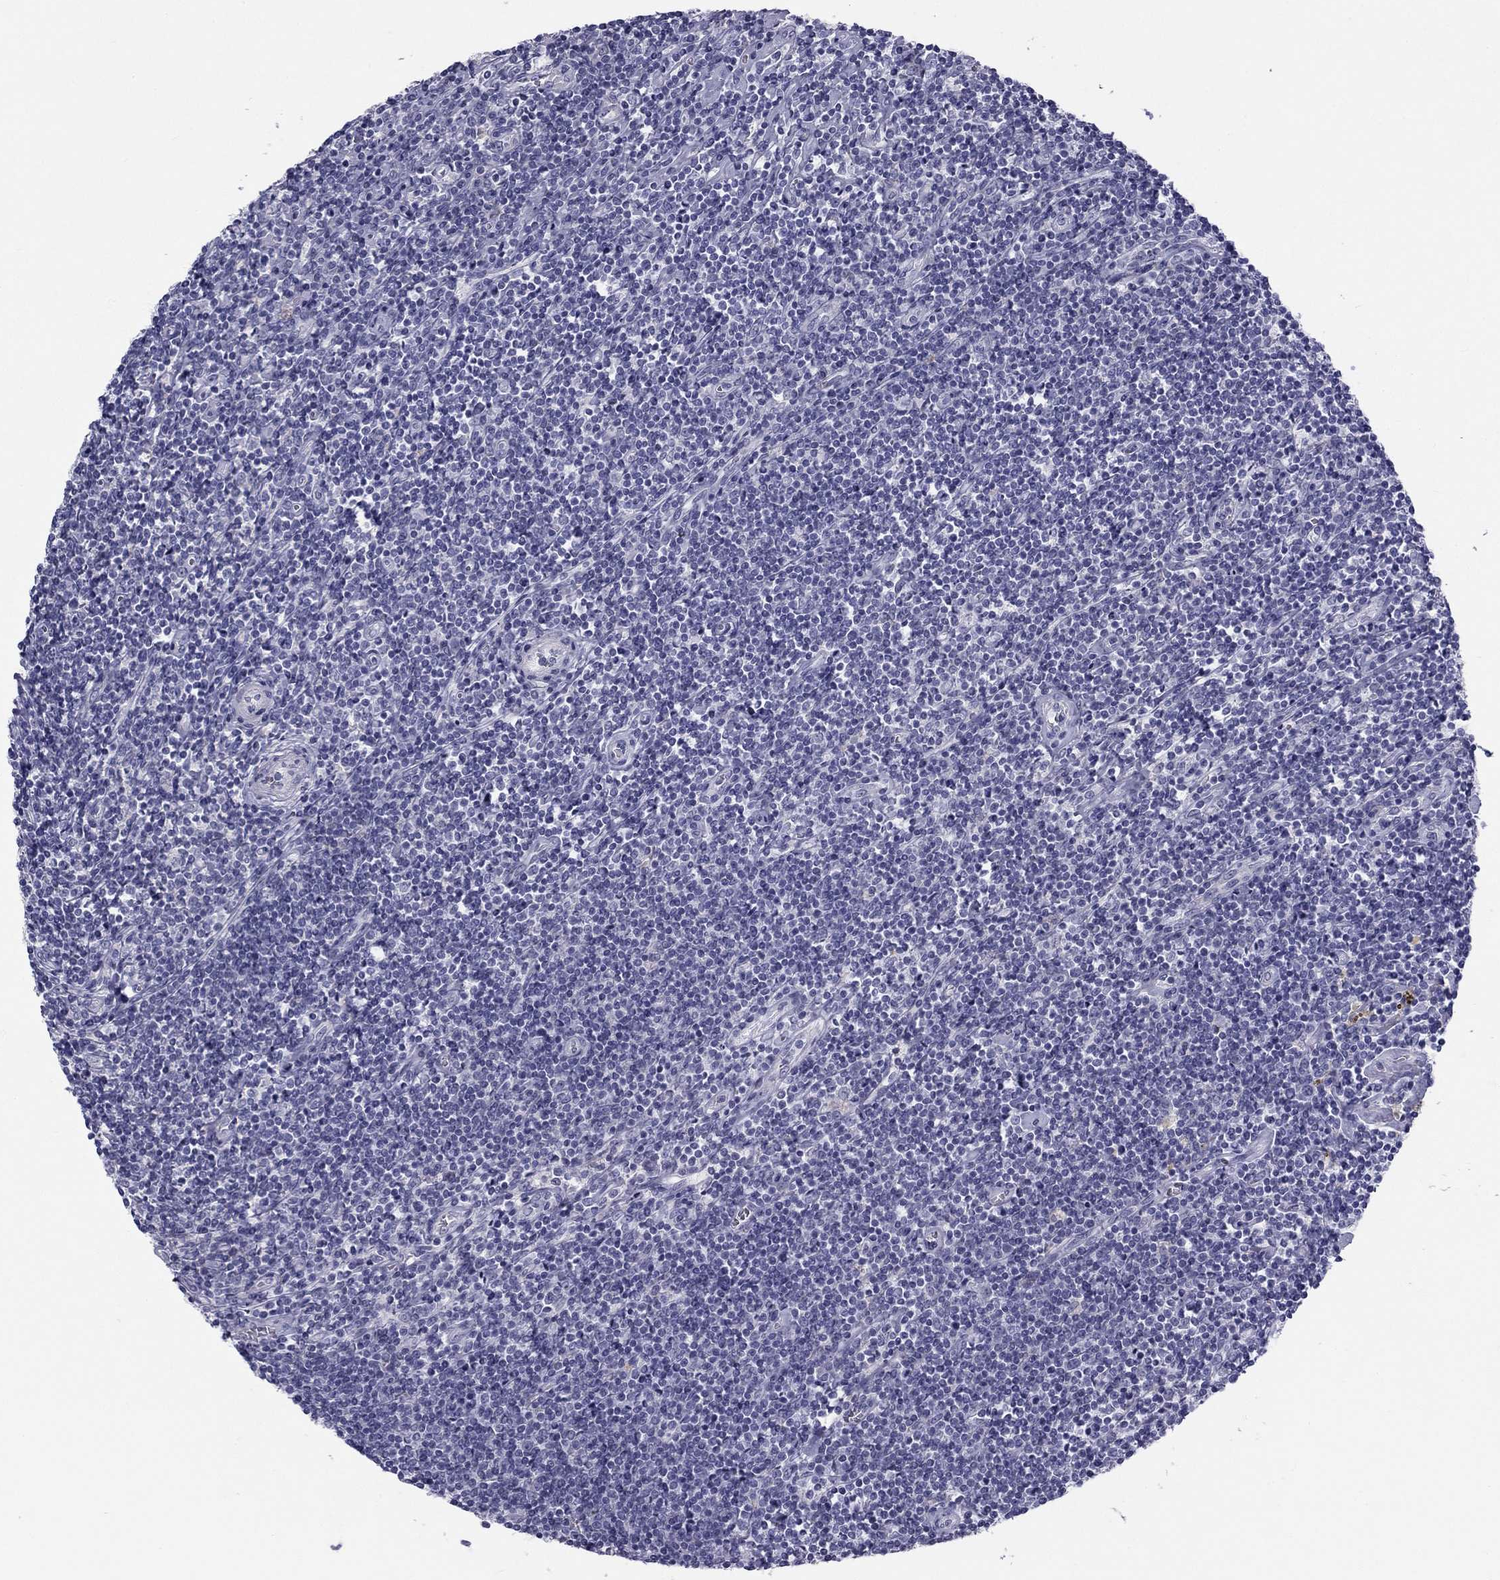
{"staining": {"intensity": "negative", "quantity": "none", "location": "none"}, "tissue": "lymphoma", "cell_type": "Tumor cells", "image_type": "cancer", "snomed": [{"axis": "morphology", "description": "Hodgkin's disease, NOS"}, {"axis": "topography", "description": "Lymph node"}], "caption": "Histopathology image shows no significant protein staining in tumor cells of Hodgkin's disease. The staining is performed using DAB (3,3'-diaminobenzidine) brown chromogen with nuclei counter-stained in using hematoxylin.", "gene": "CLPSL2", "patient": {"sex": "male", "age": 40}}